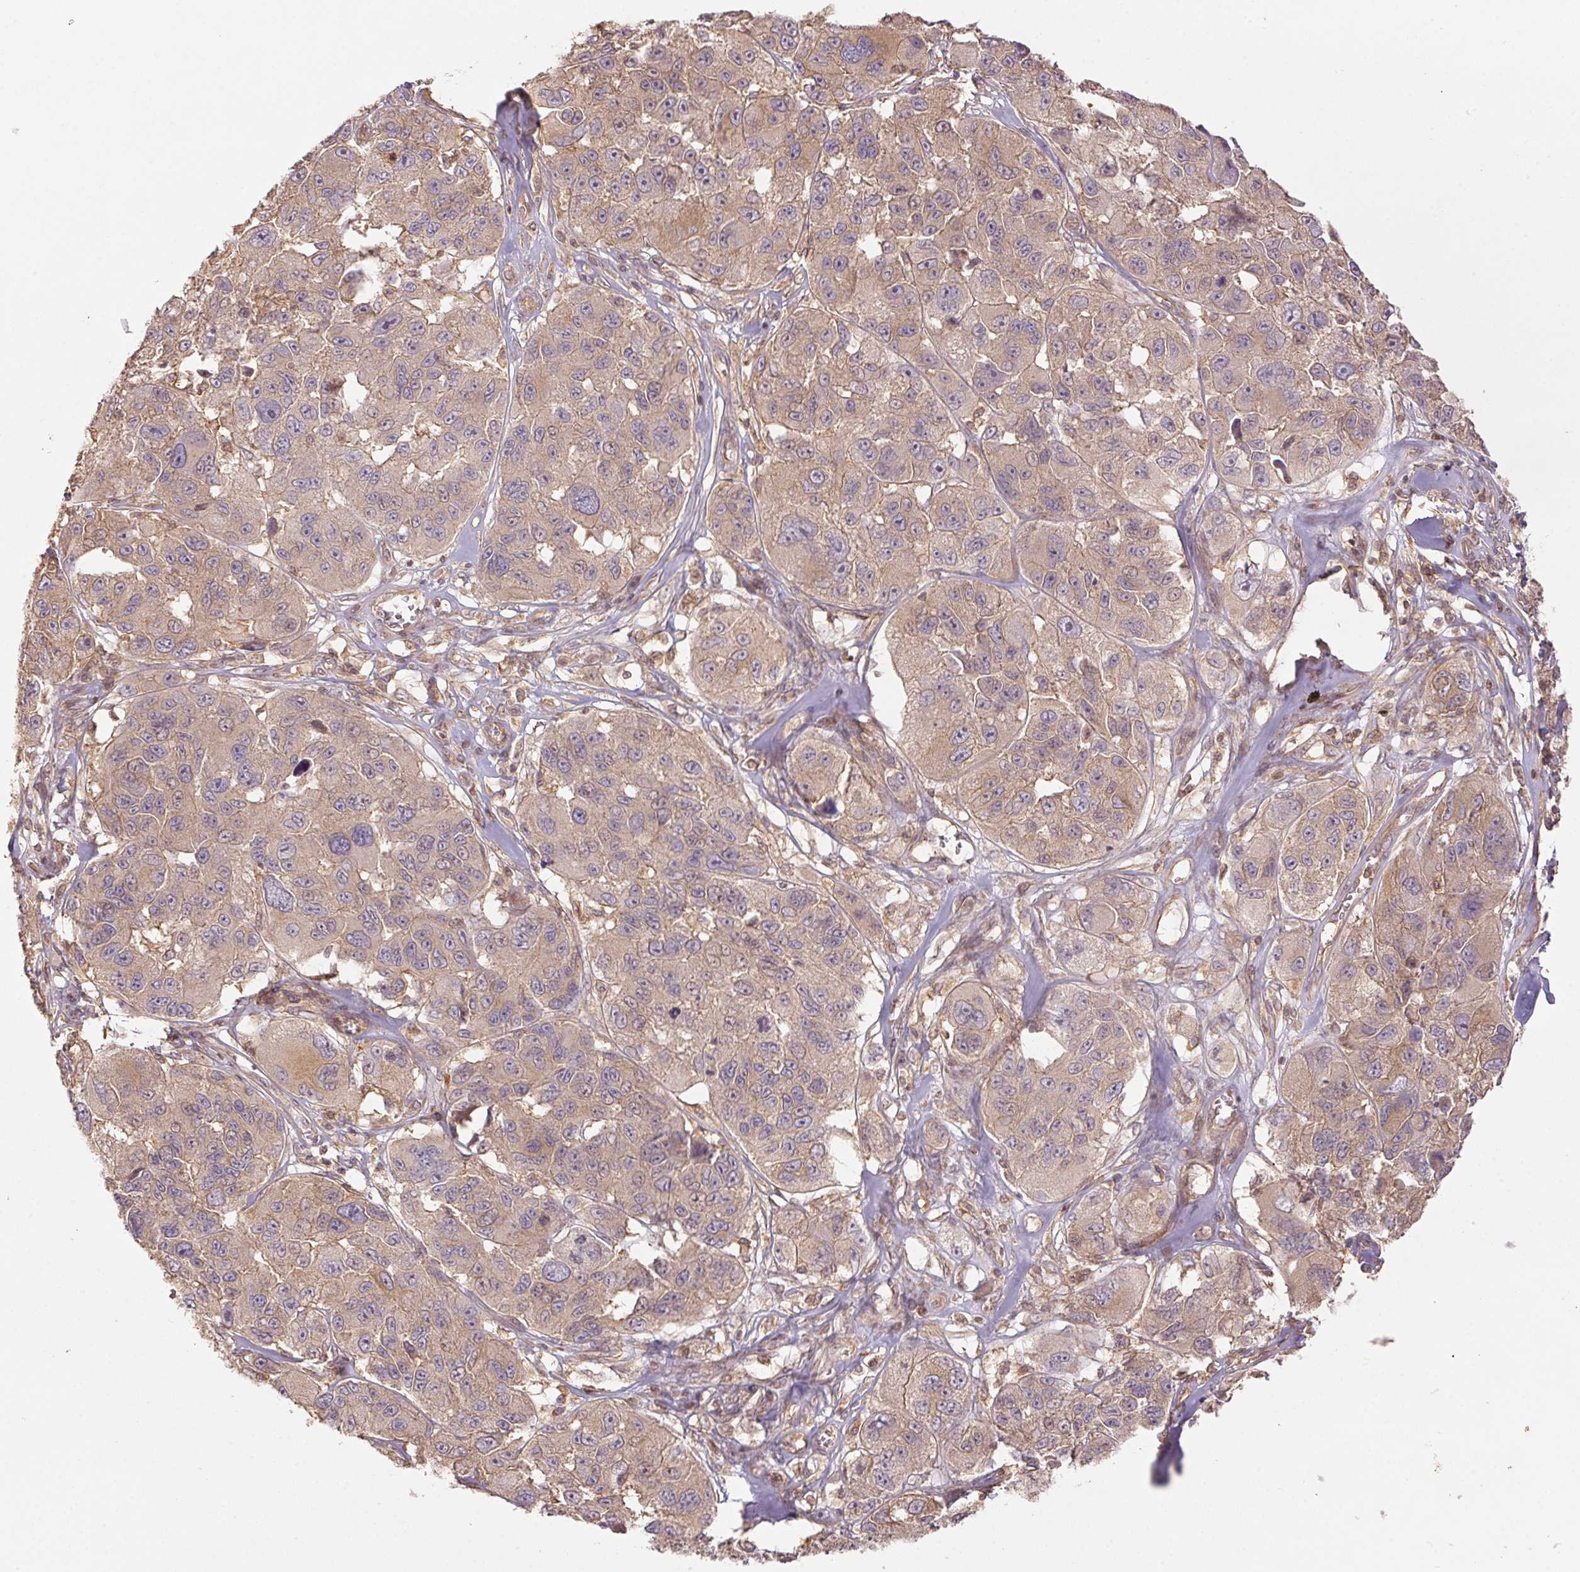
{"staining": {"intensity": "weak", "quantity": ">75%", "location": "cytoplasmic/membranous"}, "tissue": "melanoma", "cell_type": "Tumor cells", "image_type": "cancer", "snomed": [{"axis": "morphology", "description": "Malignant melanoma, NOS"}, {"axis": "topography", "description": "Skin"}], "caption": "Protein expression analysis of melanoma reveals weak cytoplasmic/membranous expression in approximately >75% of tumor cells. The staining was performed using DAB to visualize the protein expression in brown, while the nuclei were stained in blue with hematoxylin (Magnification: 20x).", "gene": "TUBA3D", "patient": {"sex": "female", "age": 66}}